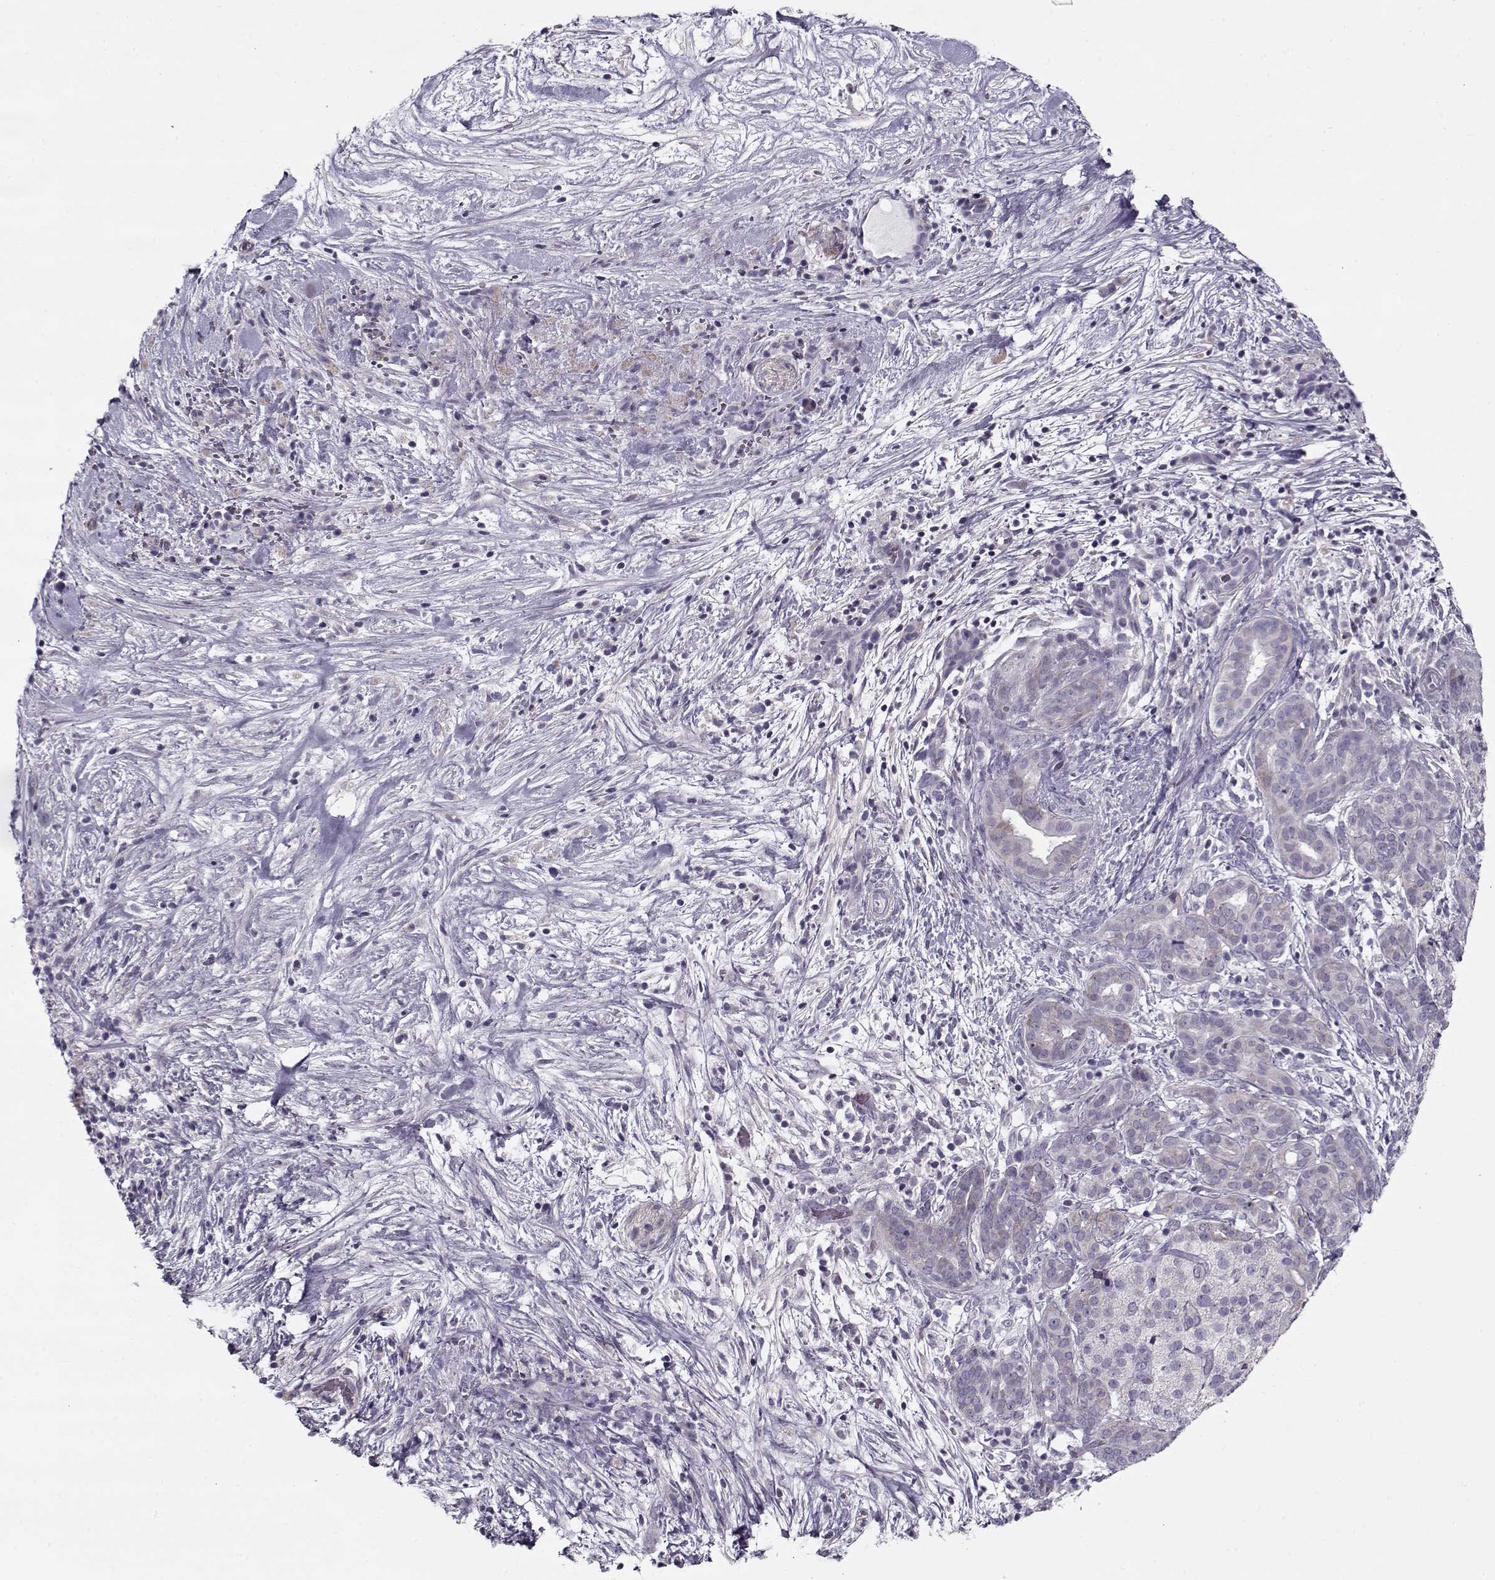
{"staining": {"intensity": "weak", "quantity": "25%-75%", "location": "cytoplasmic/membranous"}, "tissue": "pancreatic cancer", "cell_type": "Tumor cells", "image_type": "cancer", "snomed": [{"axis": "morphology", "description": "Adenocarcinoma, NOS"}, {"axis": "topography", "description": "Pancreas"}], "caption": "There is low levels of weak cytoplasmic/membranous staining in tumor cells of pancreatic adenocarcinoma, as demonstrated by immunohistochemical staining (brown color).", "gene": "PP2D1", "patient": {"sex": "male", "age": 44}}